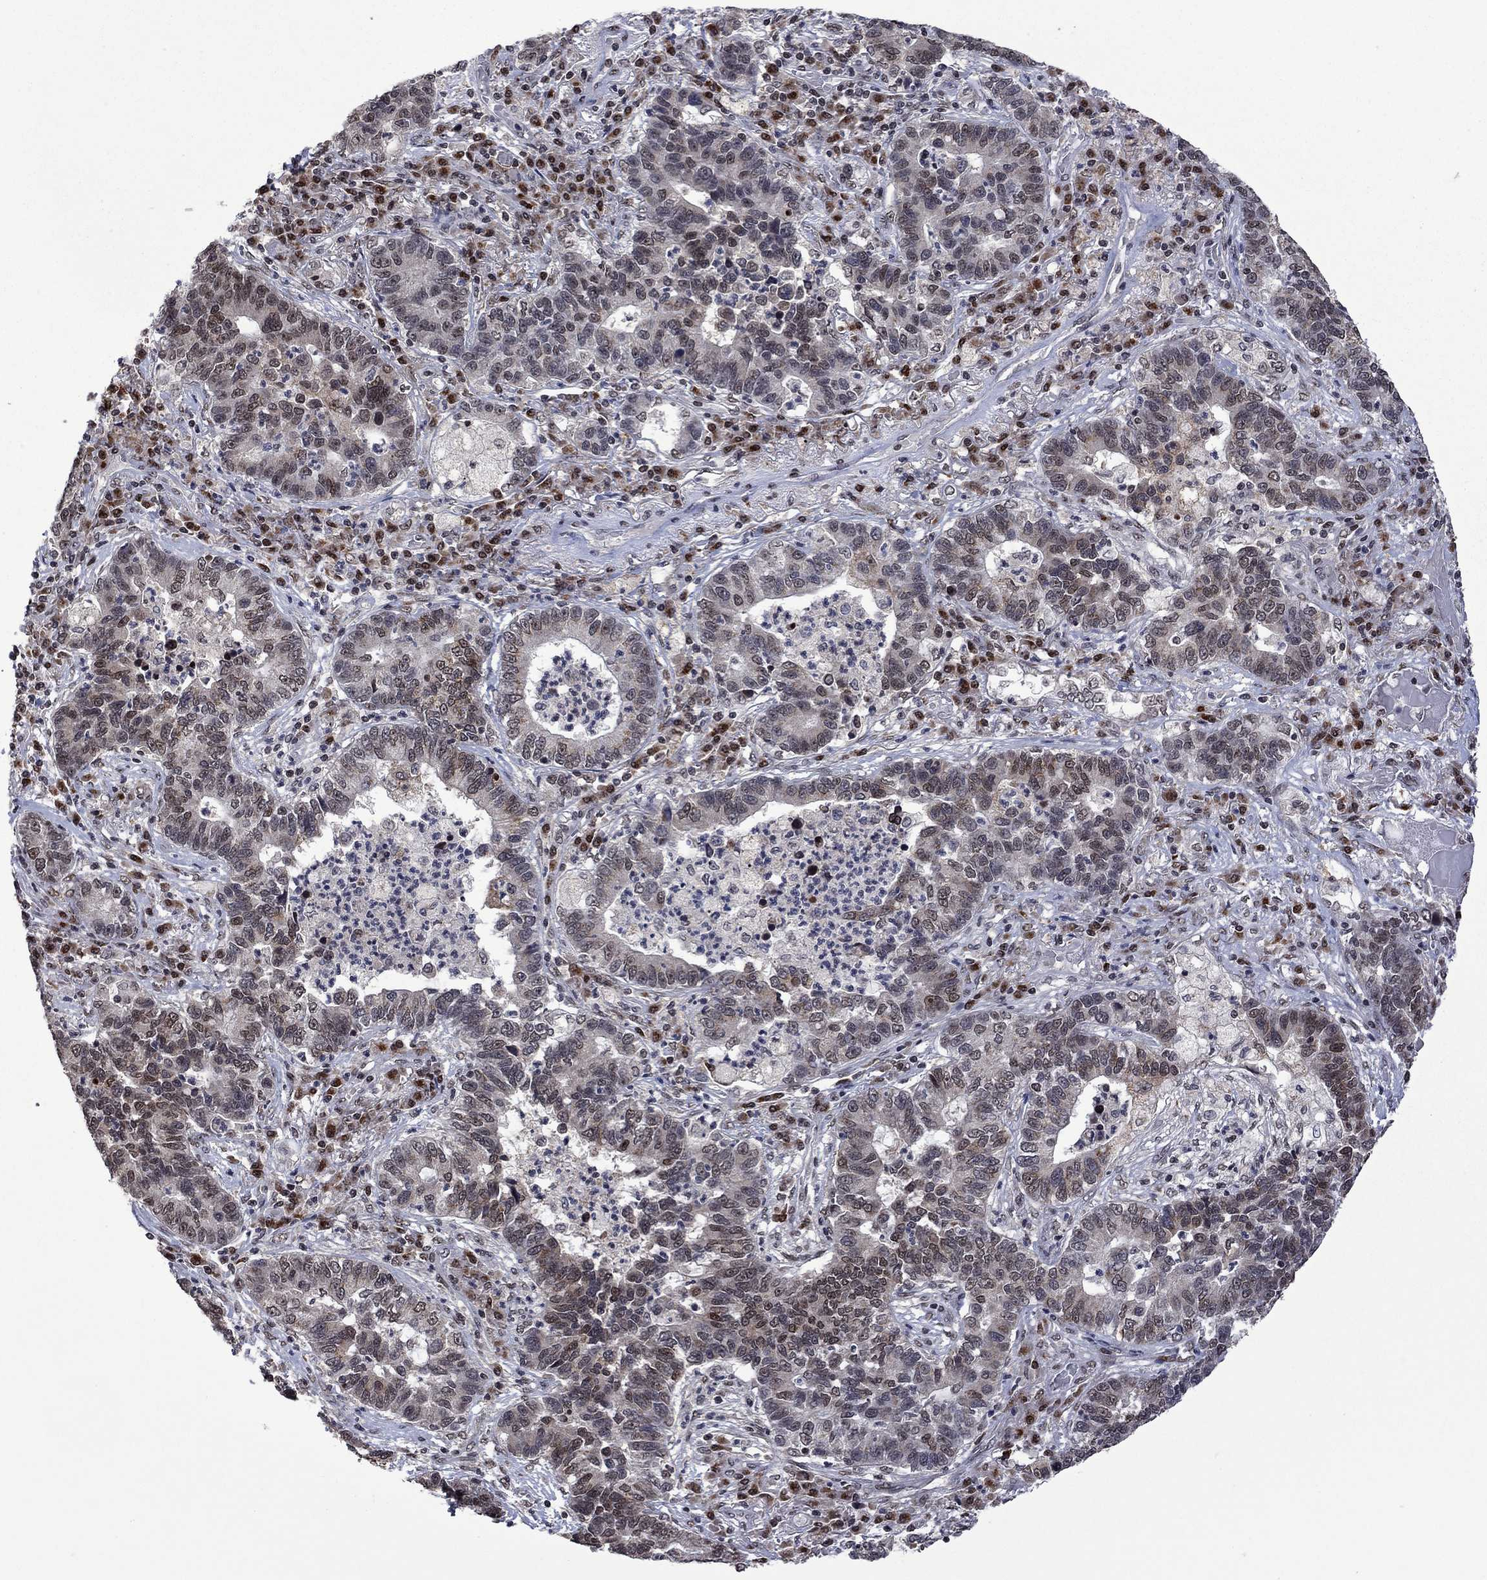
{"staining": {"intensity": "negative", "quantity": "none", "location": "none"}, "tissue": "lung cancer", "cell_type": "Tumor cells", "image_type": "cancer", "snomed": [{"axis": "morphology", "description": "Adenocarcinoma, NOS"}, {"axis": "topography", "description": "Lung"}], "caption": "Immunohistochemistry histopathology image of human lung adenocarcinoma stained for a protein (brown), which reveals no staining in tumor cells.", "gene": "FBL", "patient": {"sex": "female", "age": 57}}